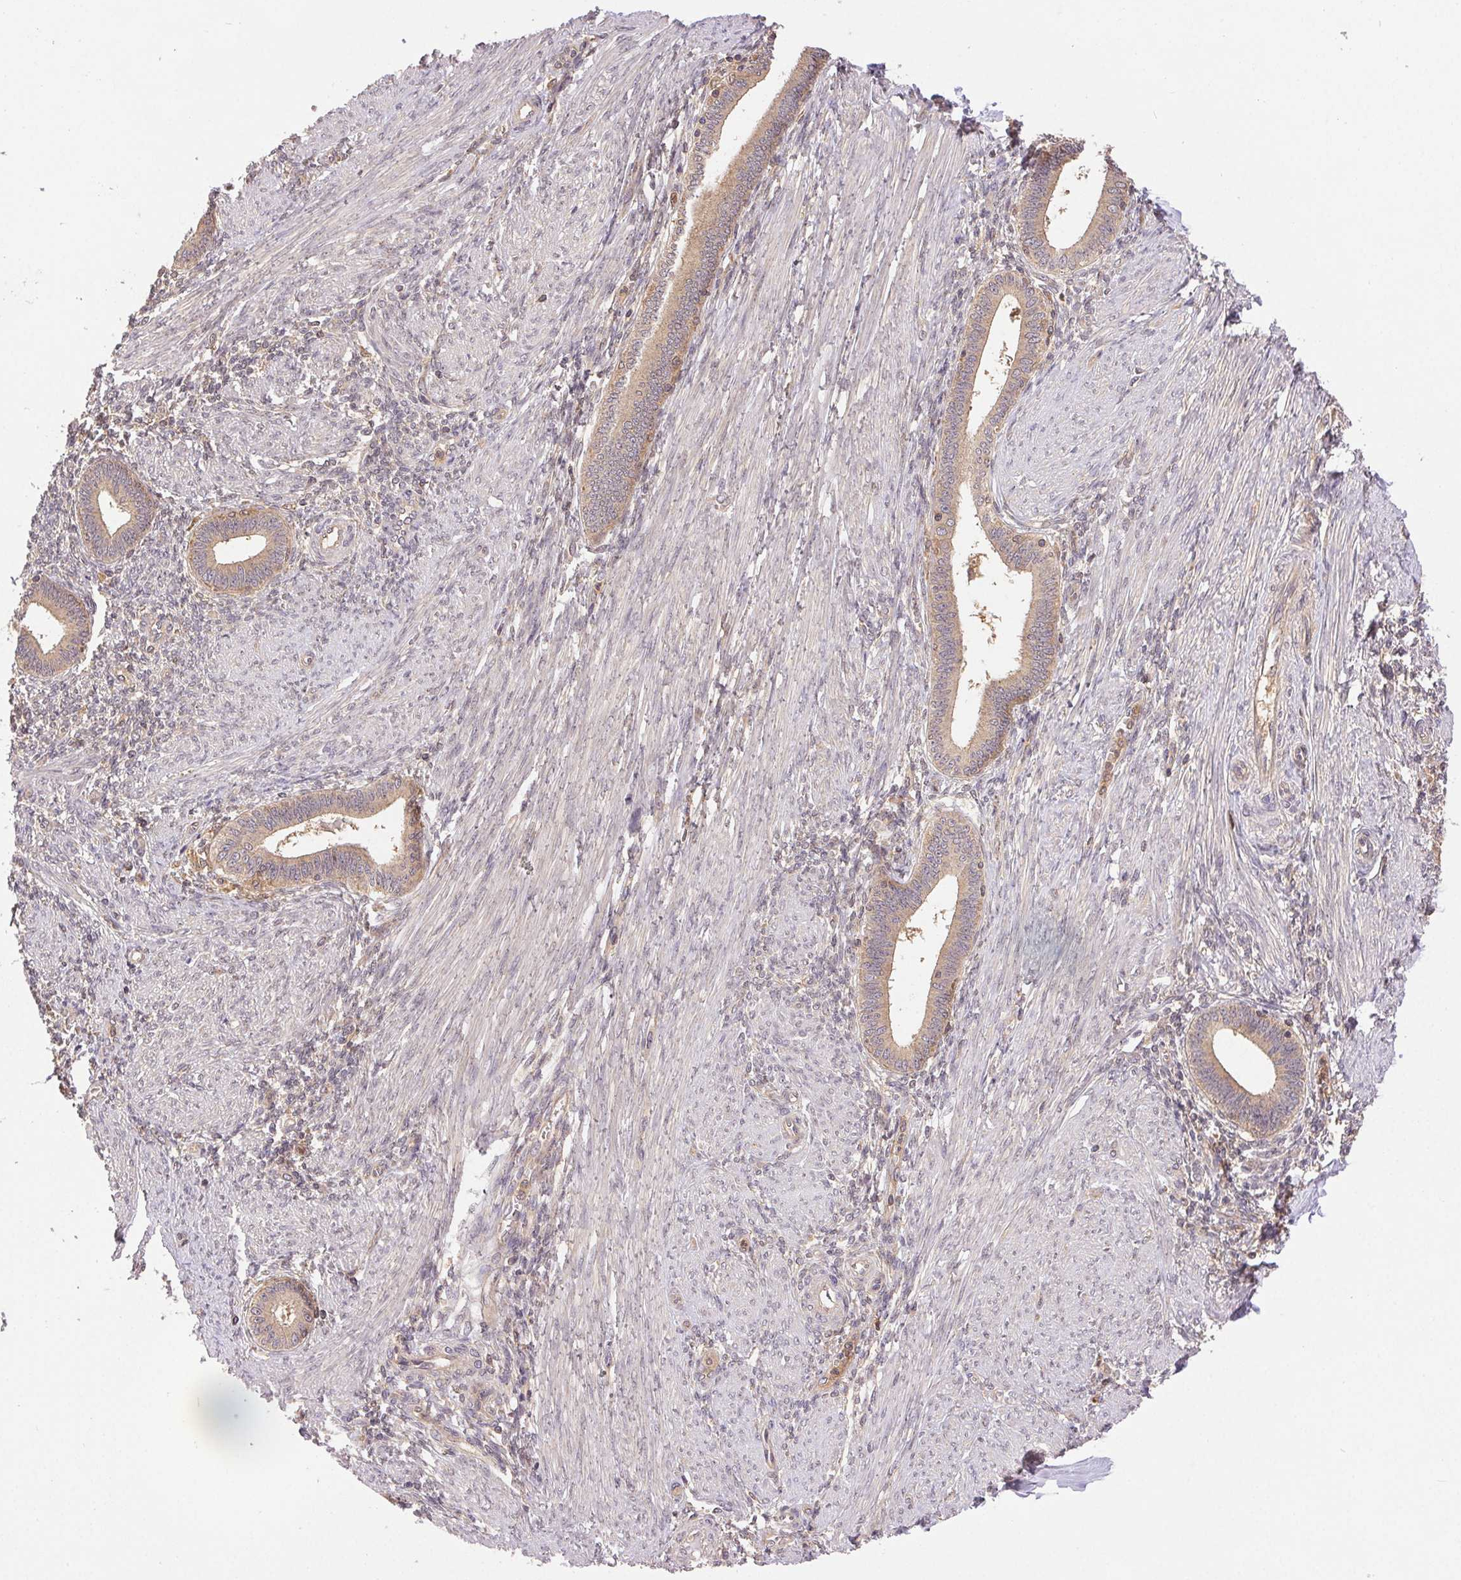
{"staining": {"intensity": "negative", "quantity": "none", "location": "none"}, "tissue": "endometrium", "cell_type": "Cells in endometrial stroma", "image_type": "normal", "snomed": [{"axis": "morphology", "description": "Normal tissue, NOS"}, {"axis": "topography", "description": "Endometrium"}], "caption": "DAB immunohistochemical staining of normal human endometrium displays no significant positivity in cells in endometrial stroma. (Stains: DAB (3,3'-diaminobenzidine) immunohistochemistry with hematoxylin counter stain, Microscopy: brightfield microscopy at high magnification).", "gene": "GDI1", "patient": {"sex": "female", "age": 42}}